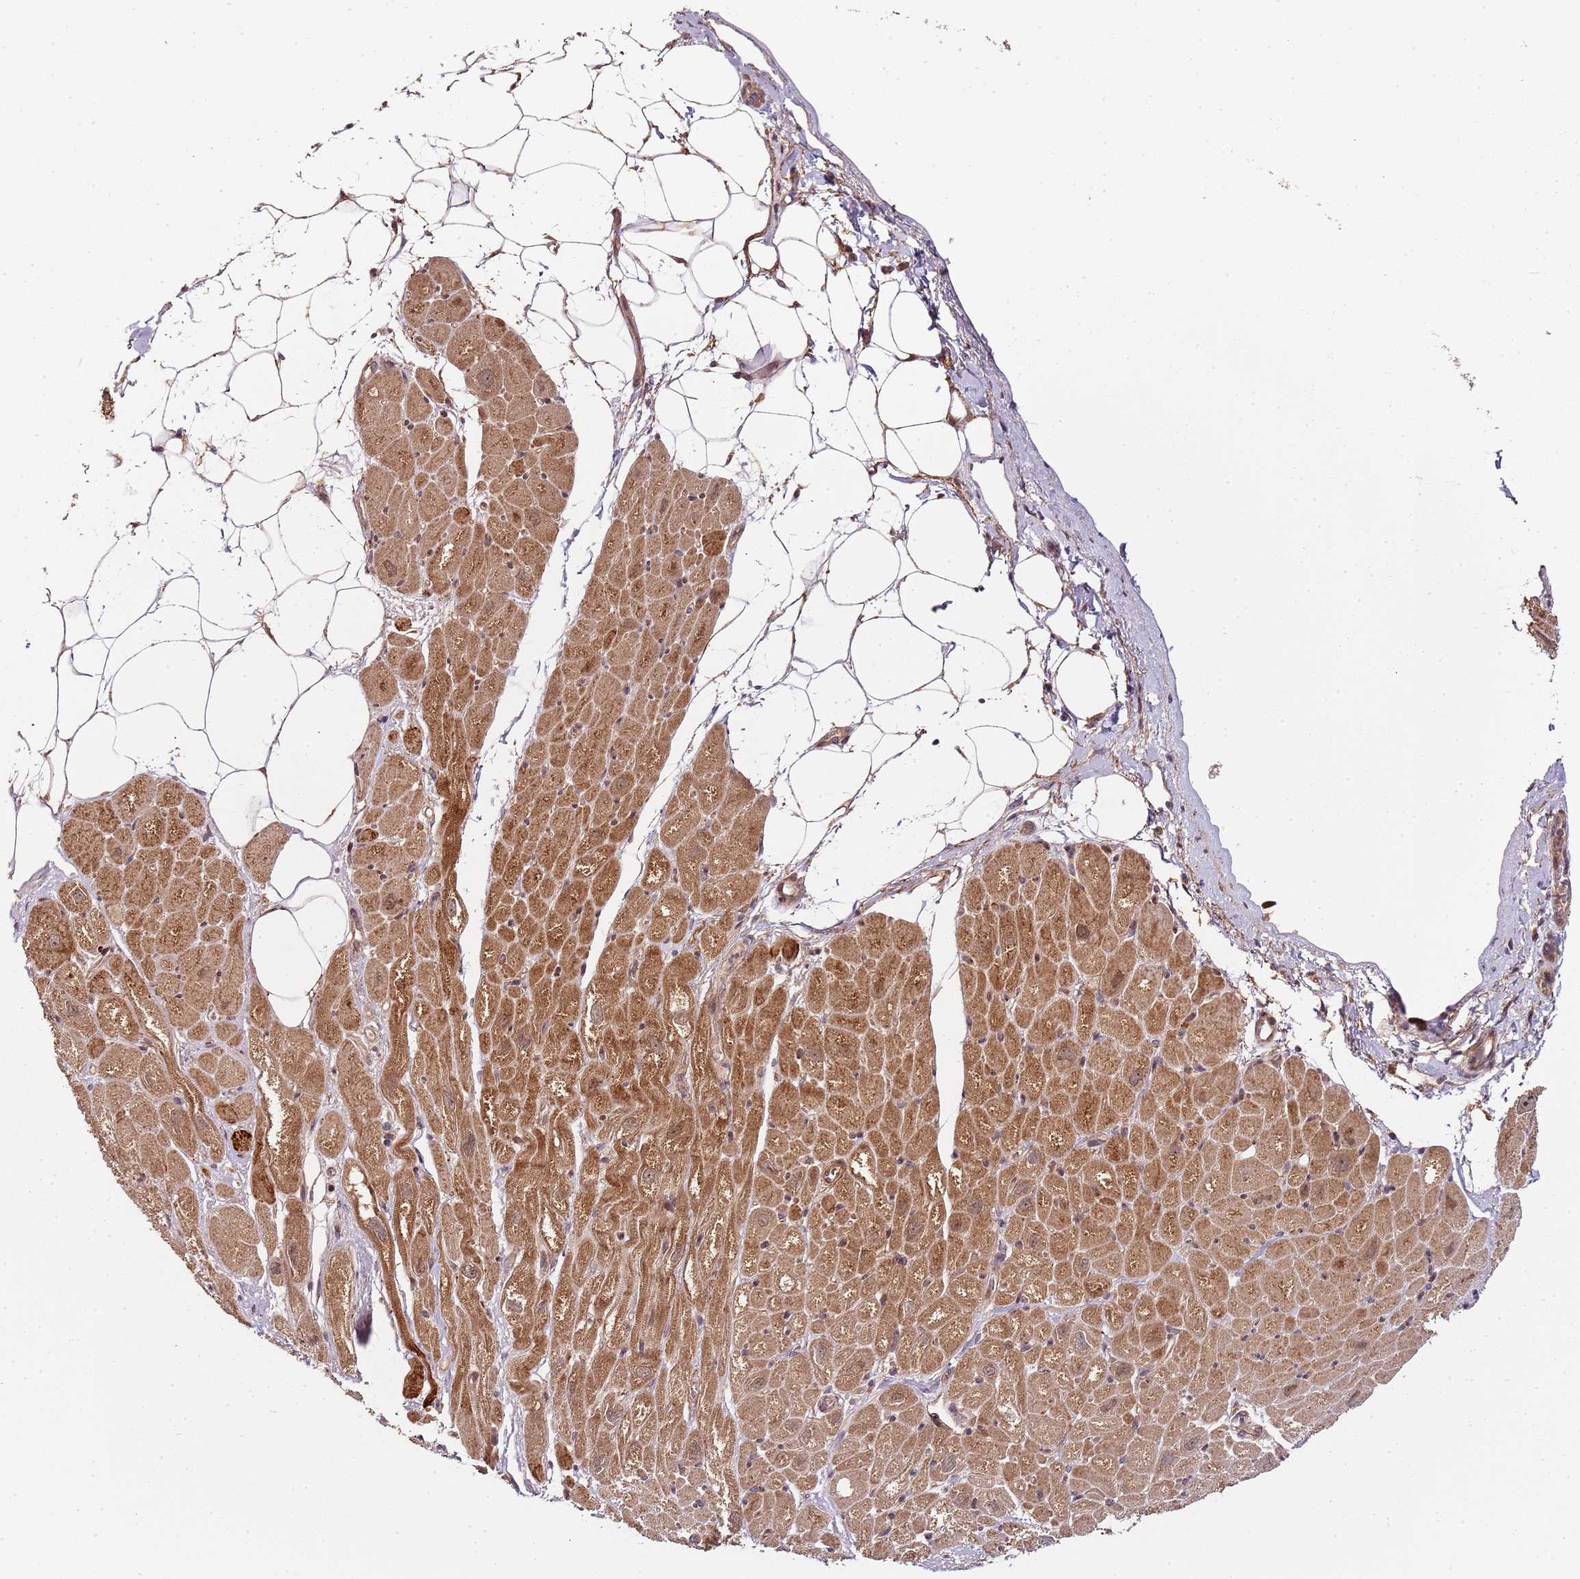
{"staining": {"intensity": "moderate", "quantity": ">75%", "location": "cytoplasmic/membranous"}, "tissue": "heart muscle", "cell_type": "Cardiomyocytes", "image_type": "normal", "snomed": [{"axis": "morphology", "description": "Normal tissue, NOS"}, {"axis": "topography", "description": "Heart"}], "caption": "The photomicrograph shows immunohistochemical staining of unremarkable heart muscle. There is moderate cytoplasmic/membranous positivity is present in about >75% of cardiomyocytes. (DAB IHC with brightfield microscopy, high magnification).", "gene": "EDC3", "patient": {"sex": "male", "age": 50}}